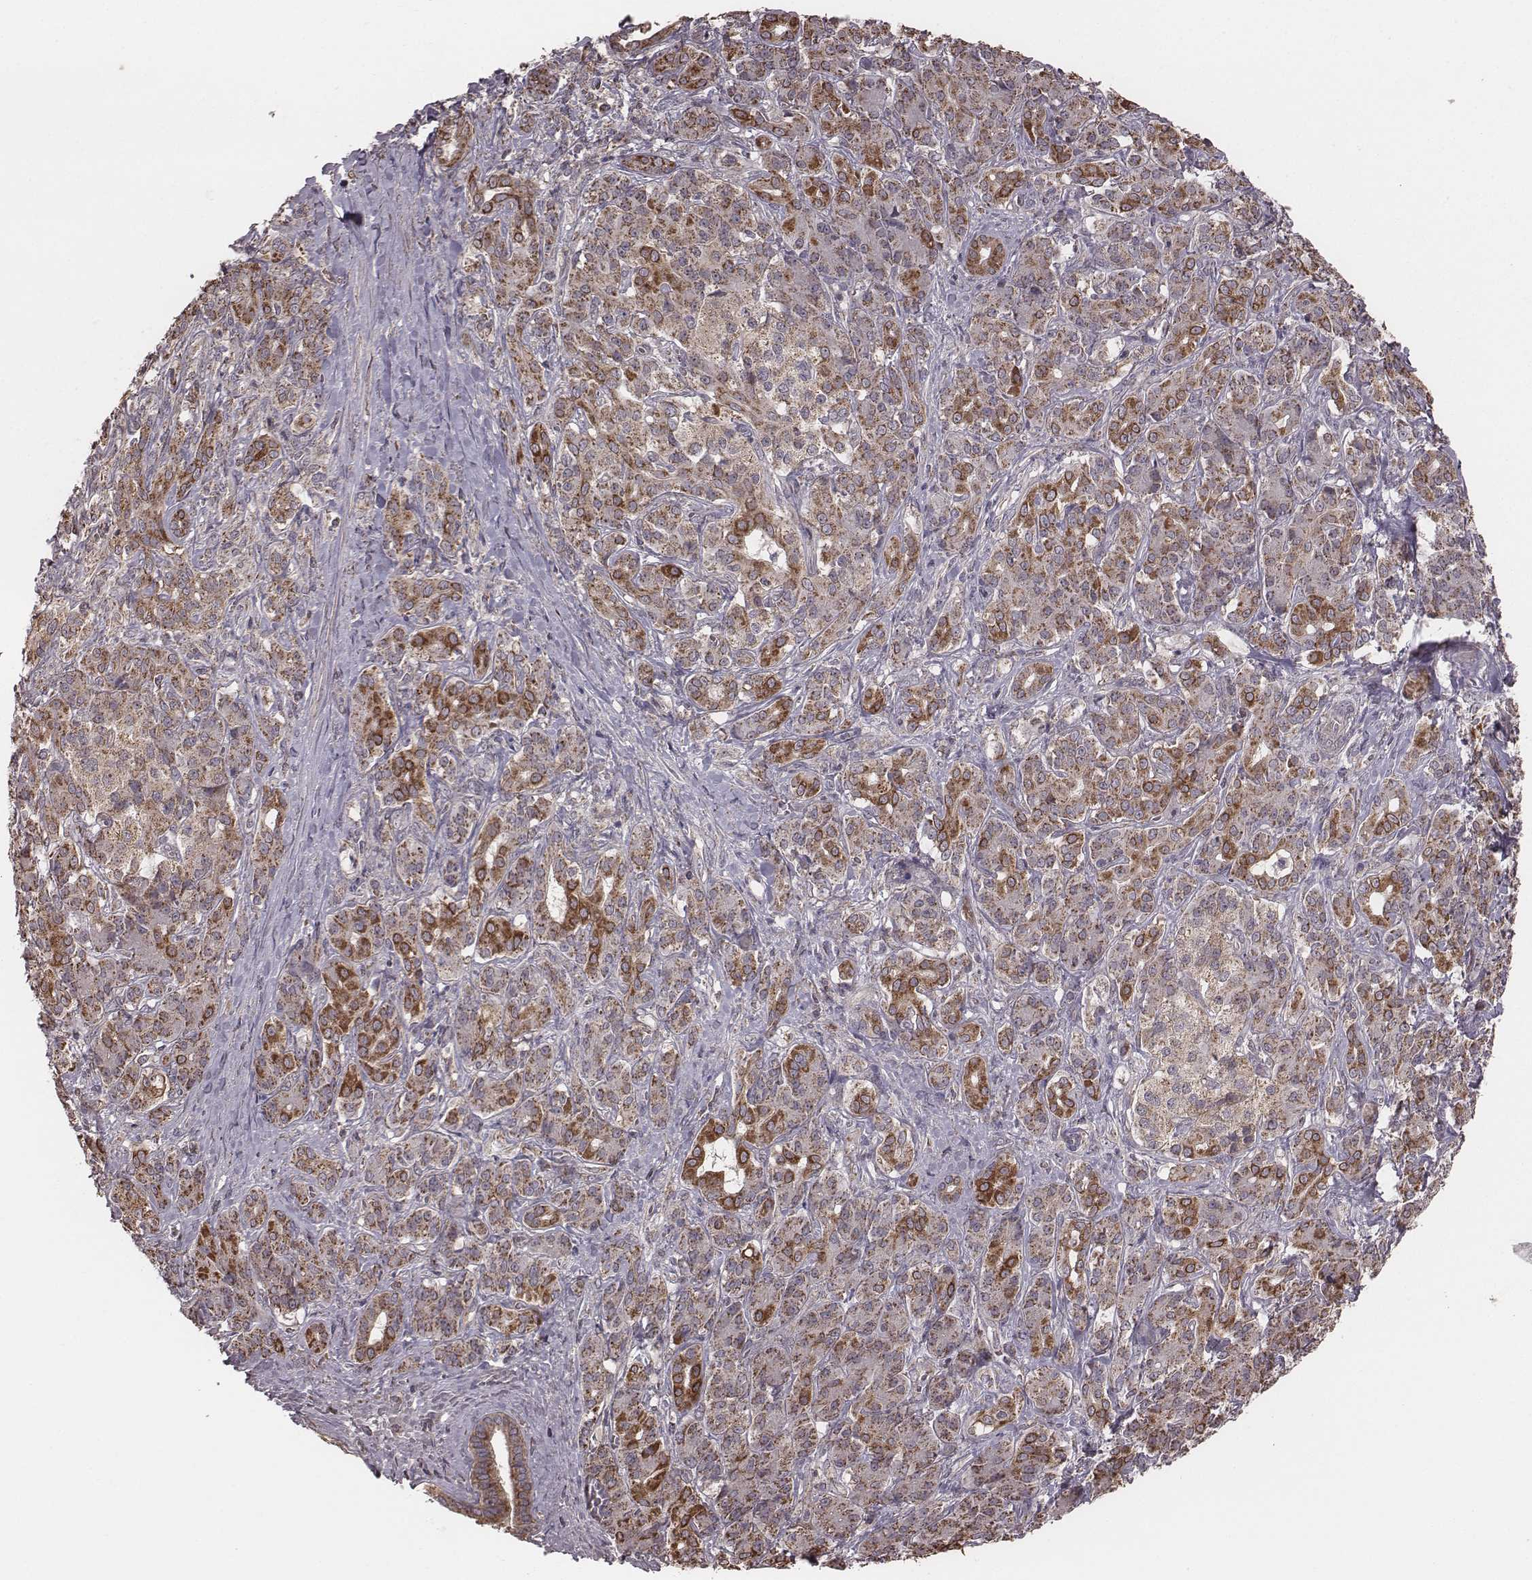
{"staining": {"intensity": "strong", "quantity": ">75%", "location": "cytoplasmic/membranous"}, "tissue": "pancreatic cancer", "cell_type": "Tumor cells", "image_type": "cancer", "snomed": [{"axis": "morphology", "description": "Normal tissue, NOS"}, {"axis": "morphology", "description": "Inflammation, NOS"}, {"axis": "morphology", "description": "Adenocarcinoma, NOS"}, {"axis": "topography", "description": "Pancreas"}], "caption": "A micrograph of human adenocarcinoma (pancreatic) stained for a protein exhibits strong cytoplasmic/membranous brown staining in tumor cells. (IHC, brightfield microscopy, high magnification).", "gene": "PDCD2L", "patient": {"sex": "male", "age": 57}}